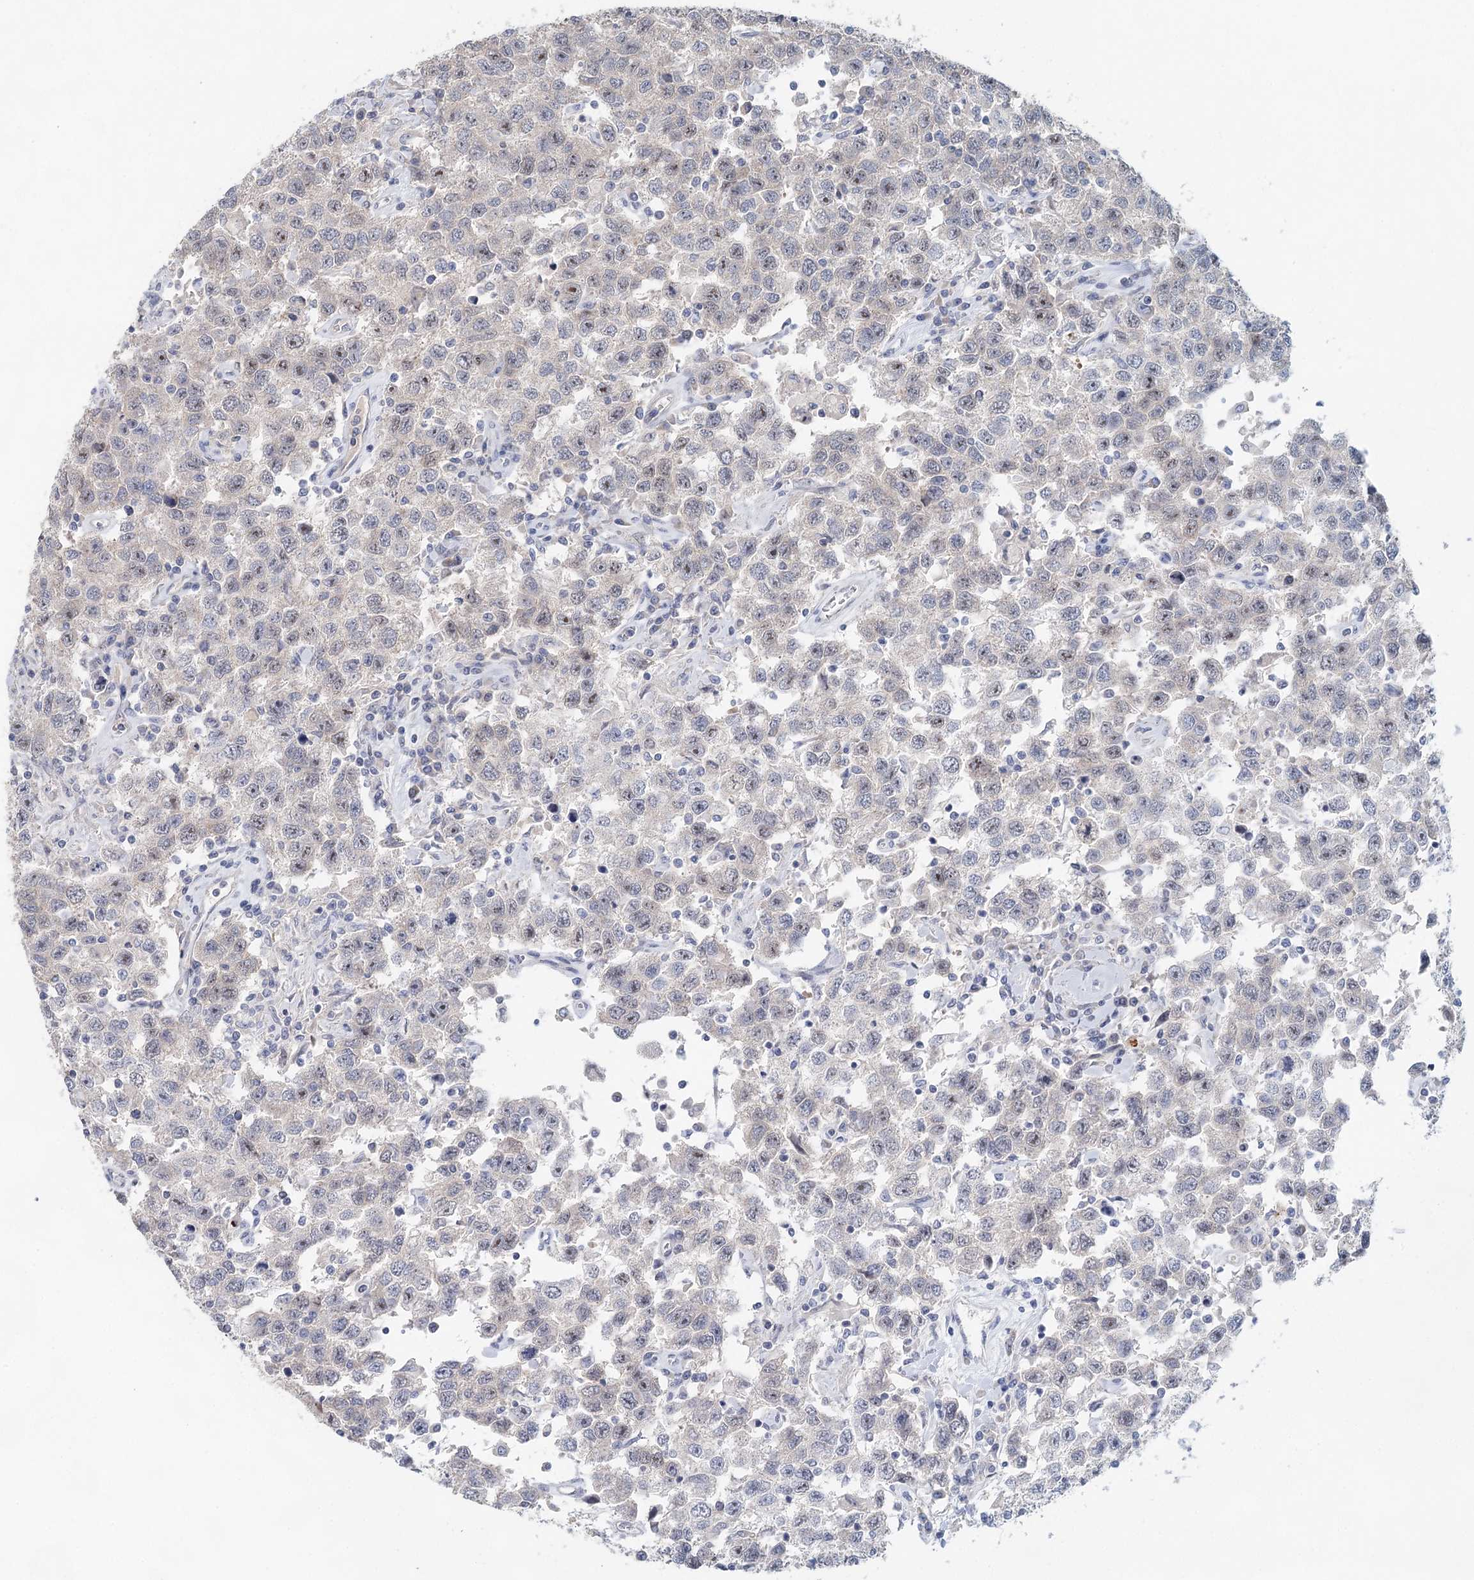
{"staining": {"intensity": "weak", "quantity": "<25%", "location": "nuclear"}, "tissue": "testis cancer", "cell_type": "Tumor cells", "image_type": "cancer", "snomed": [{"axis": "morphology", "description": "Seminoma, NOS"}, {"axis": "topography", "description": "Testis"}], "caption": "Protein analysis of testis seminoma demonstrates no significant expression in tumor cells.", "gene": "SLC19A3", "patient": {"sex": "male", "age": 41}}